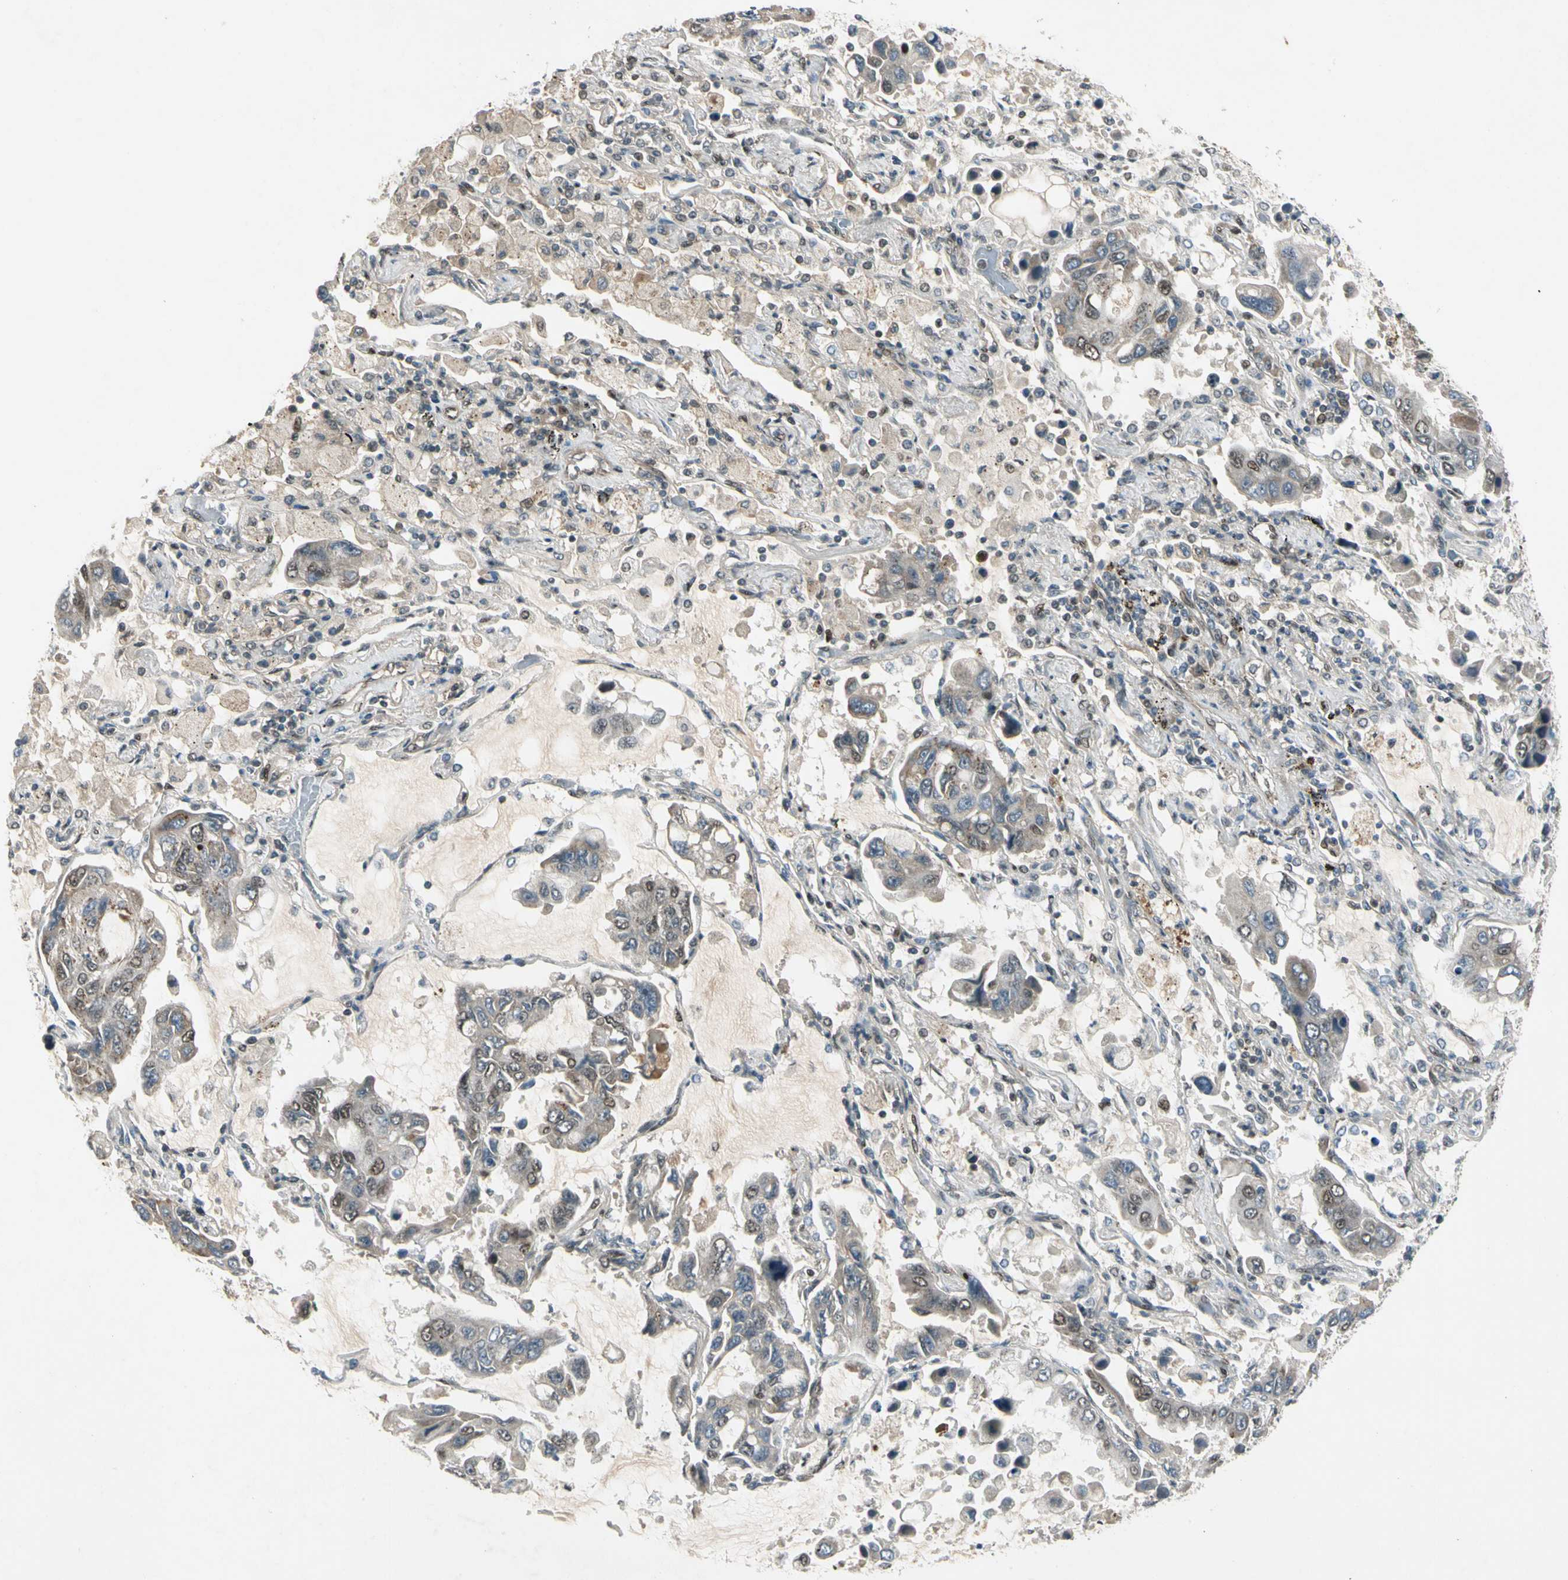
{"staining": {"intensity": "weak", "quantity": "25%-75%", "location": "cytoplasmic/membranous,nuclear"}, "tissue": "lung cancer", "cell_type": "Tumor cells", "image_type": "cancer", "snomed": [{"axis": "morphology", "description": "Adenocarcinoma, NOS"}, {"axis": "topography", "description": "Lung"}], "caption": "Lung cancer was stained to show a protein in brown. There is low levels of weak cytoplasmic/membranous and nuclear staining in about 25%-75% of tumor cells.", "gene": "GTF3A", "patient": {"sex": "male", "age": 64}}